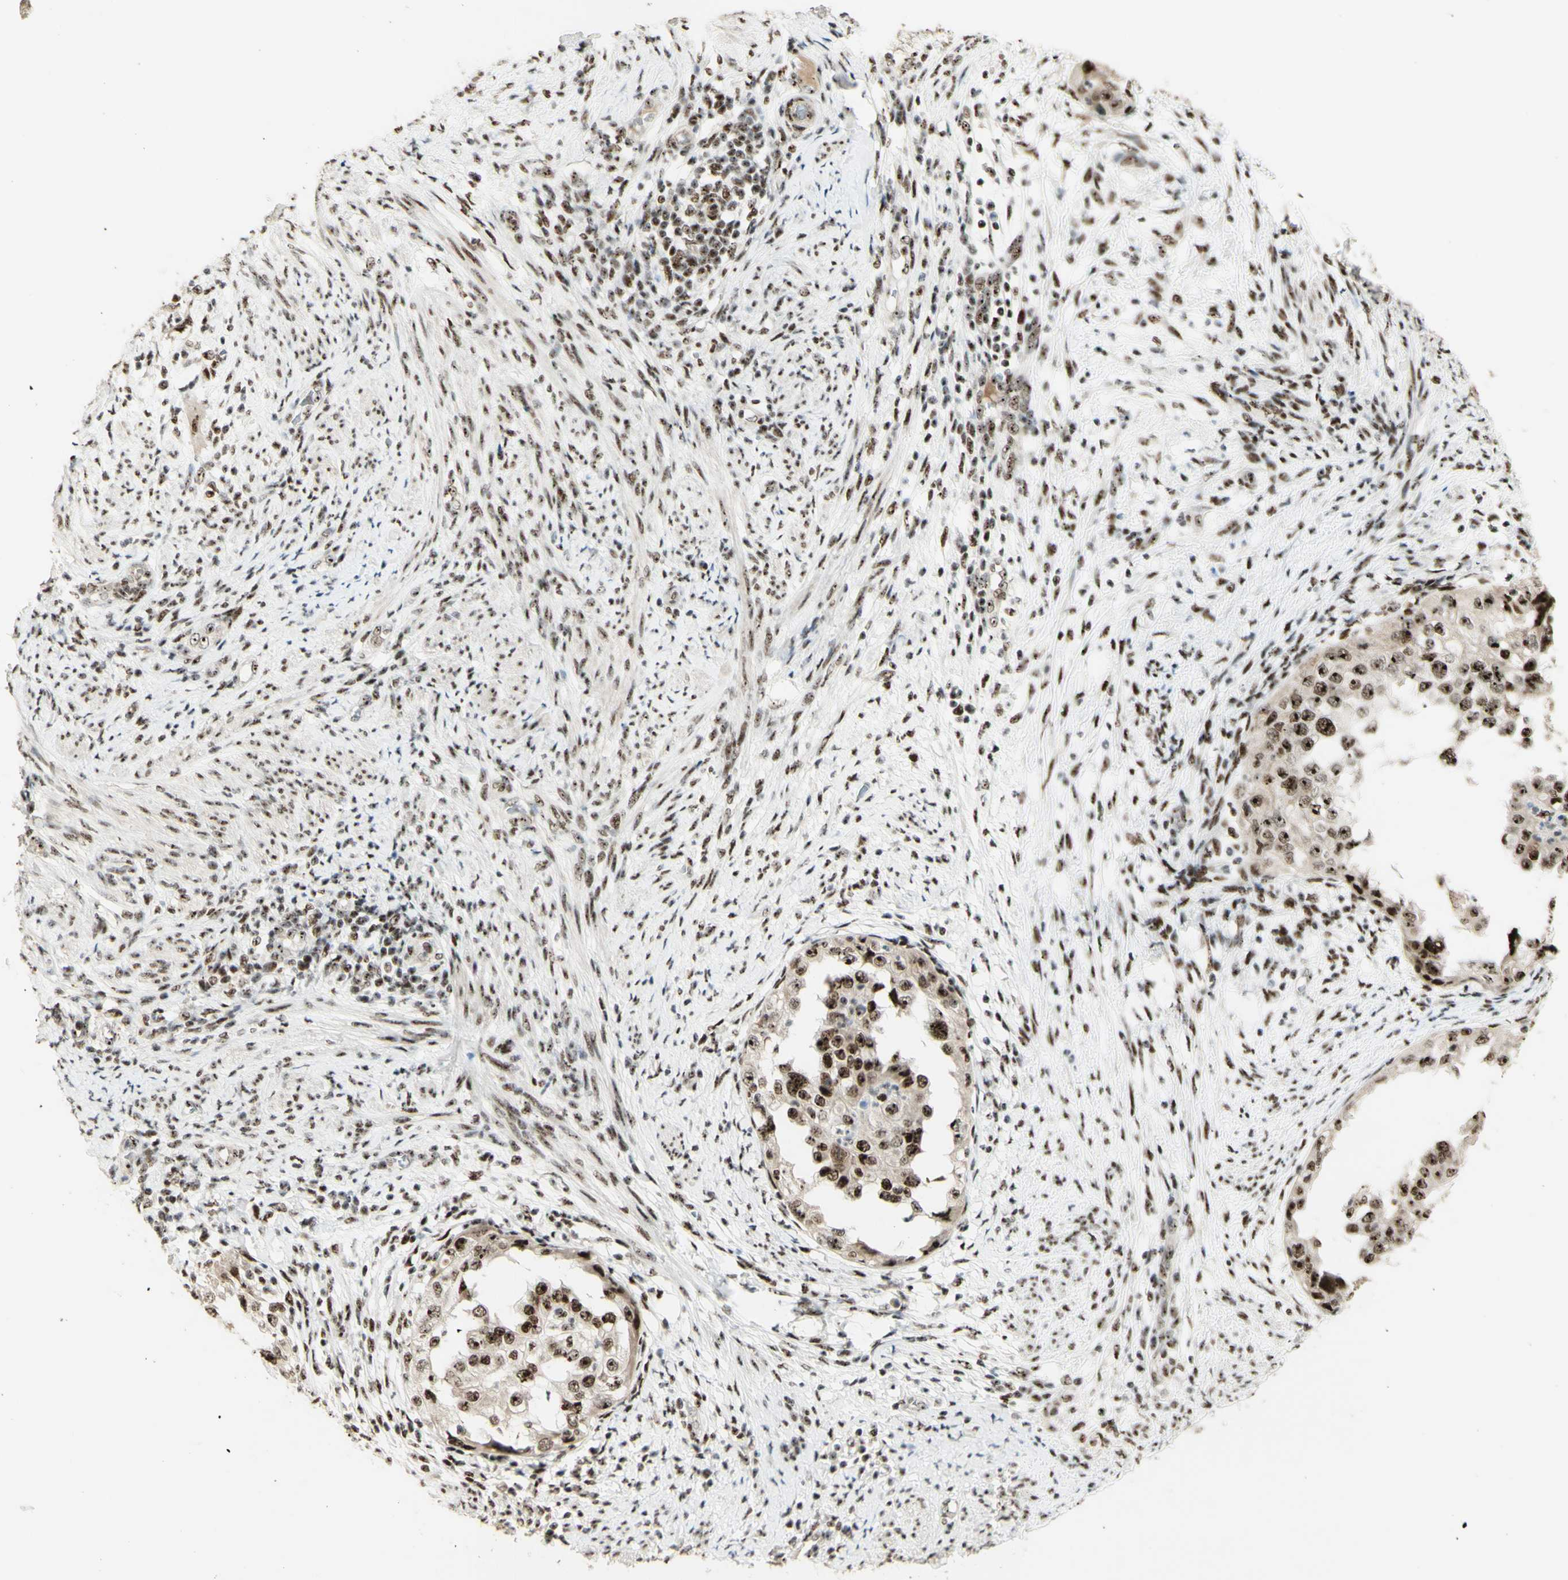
{"staining": {"intensity": "strong", "quantity": "25%-75%", "location": "nuclear"}, "tissue": "endometrial cancer", "cell_type": "Tumor cells", "image_type": "cancer", "snomed": [{"axis": "morphology", "description": "Adenocarcinoma, NOS"}, {"axis": "topography", "description": "Endometrium"}], "caption": "This is an image of immunohistochemistry staining of endometrial adenocarcinoma, which shows strong expression in the nuclear of tumor cells.", "gene": "DHX9", "patient": {"sex": "female", "age": 85}}